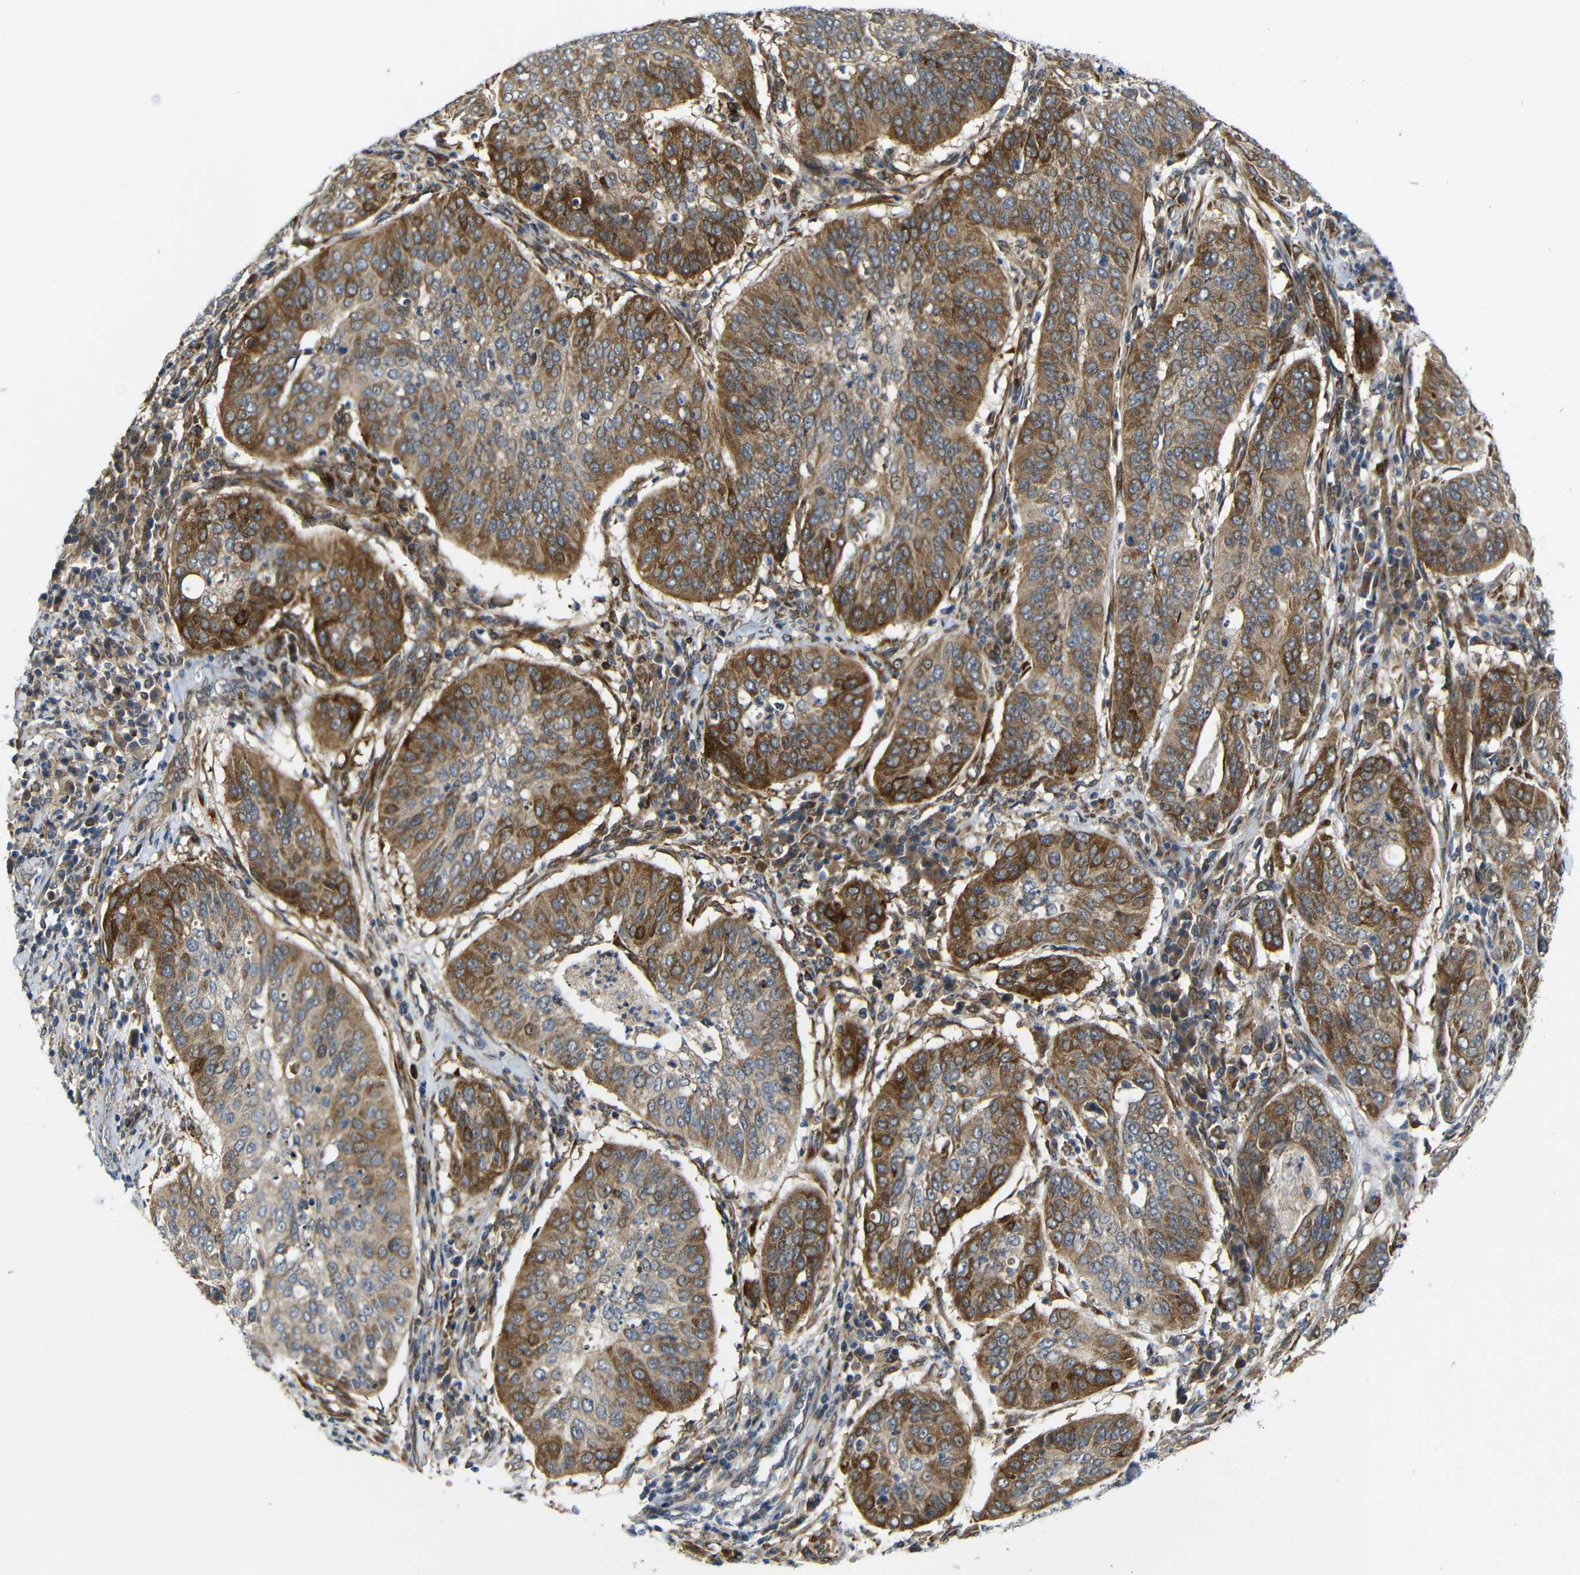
{"staining": {"intensity": "moderate", "quantity": ">75%", "location": "cytoplasmic/membranous"}, "tissue": "cervical cancer", "cell_type": "Tumor cells", "image_type": "cancer", "snomed": [{"axis": "morphology", "description": "Normal tissue, NOS"}, {"axis": "morphology", "description": "Squamous cell carcinoma, NOS"}, {"axis": "topography", "description": "Cervix"}], "caption": "Human squamous cell carcinoma (cervical) stained with a brown dye displays moderate cytoplasmic/membranous positive staining in approximately >75% of tumor cells.", "gene": "P3H2", "patient": {"sex": "female", "age": 39}}